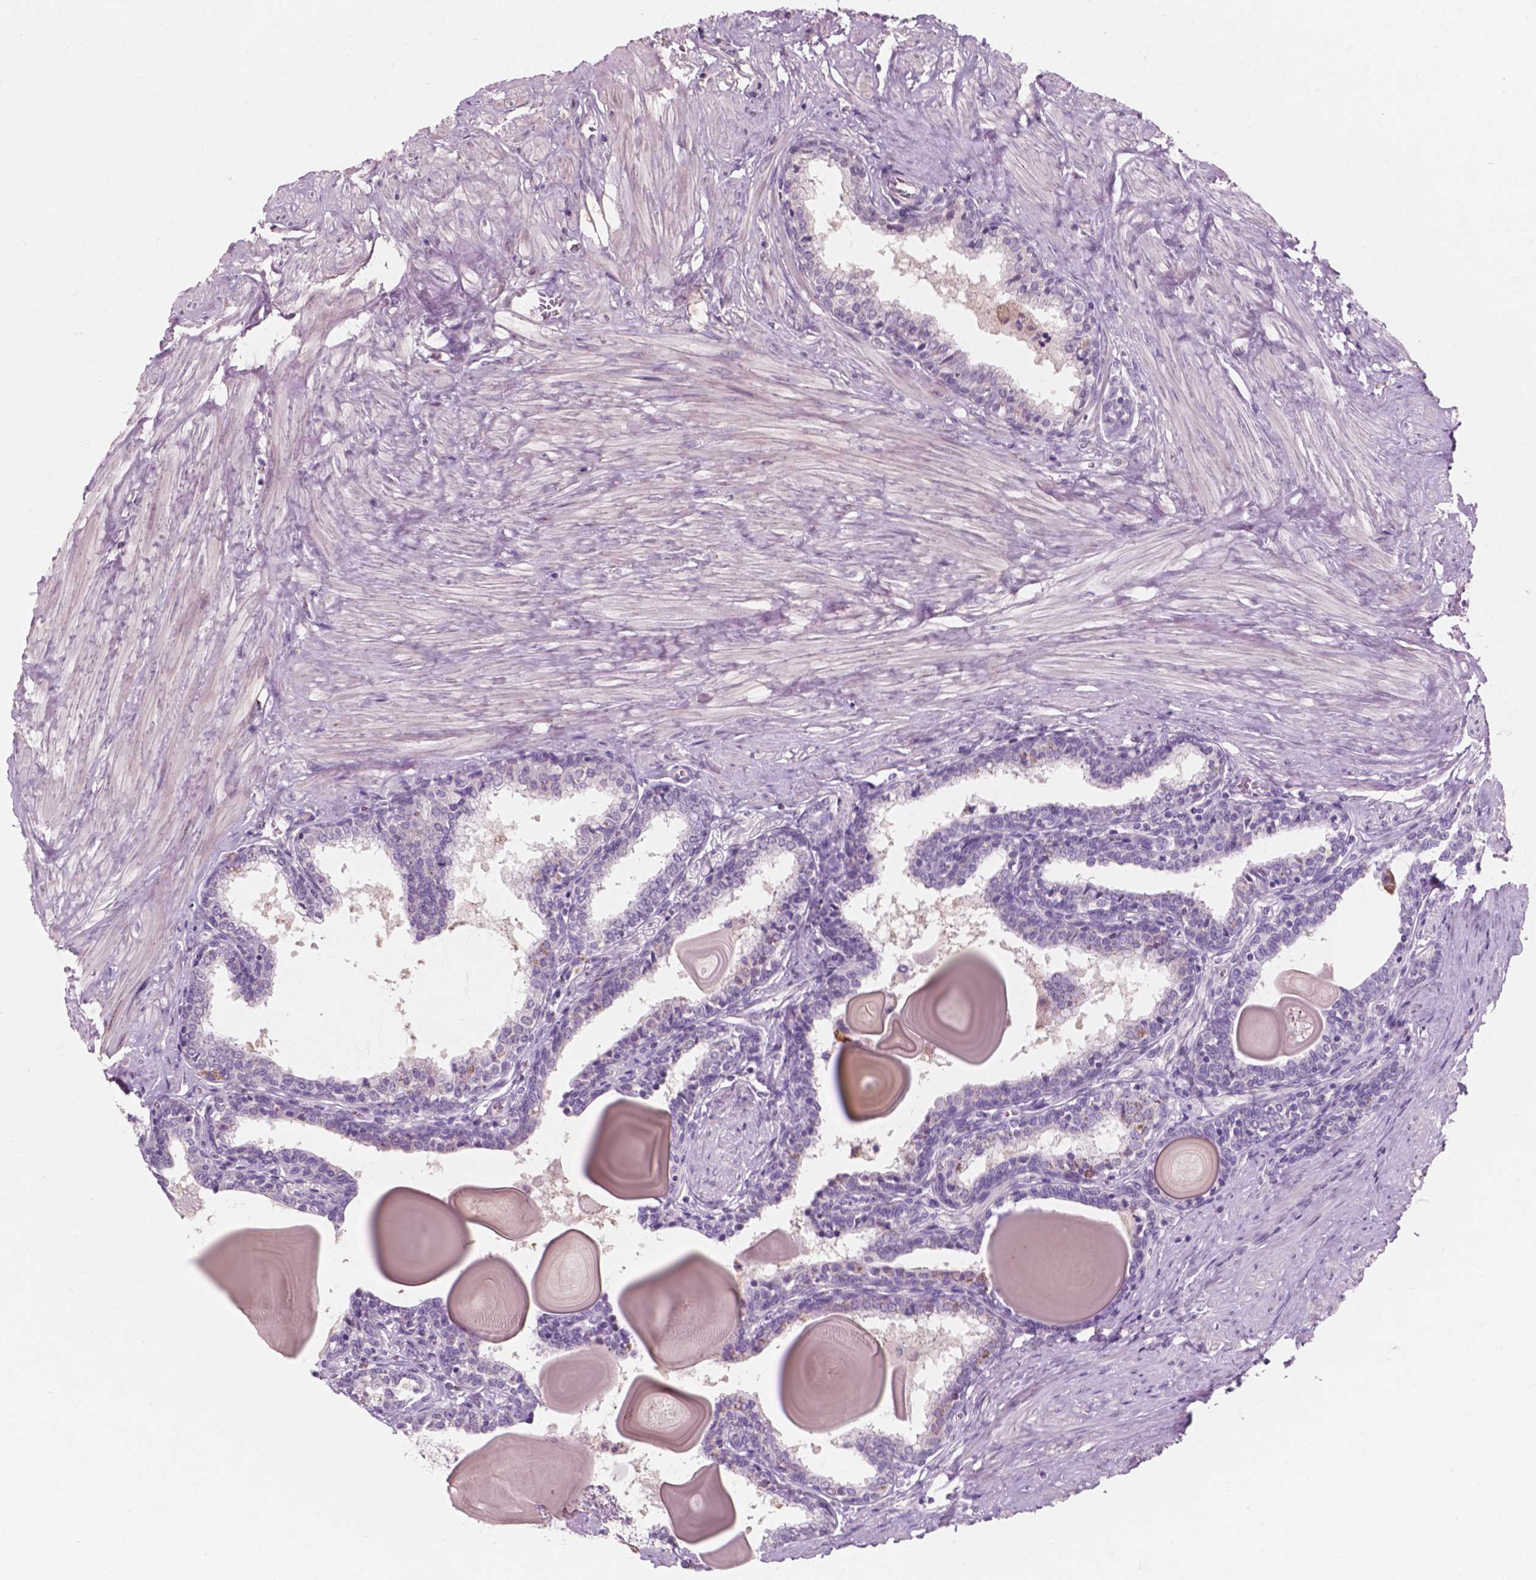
{"staining": {"intensity": "negative", "quantity": "none", "location": "none"}, "tissue": "prostate", "cell_type": "Glandular cells", "image_type": "normal", "snomed": [{"axis": "morphology", "description": "Normal tissue, NOS"}, {"axis": "topography", "description": "Prostate"}], "caption": "IHC of normal human prostate demonstrates no staining in glandular cells.", "gene": "AWAT1", "patient": {"sex": "male", "age": 55}}